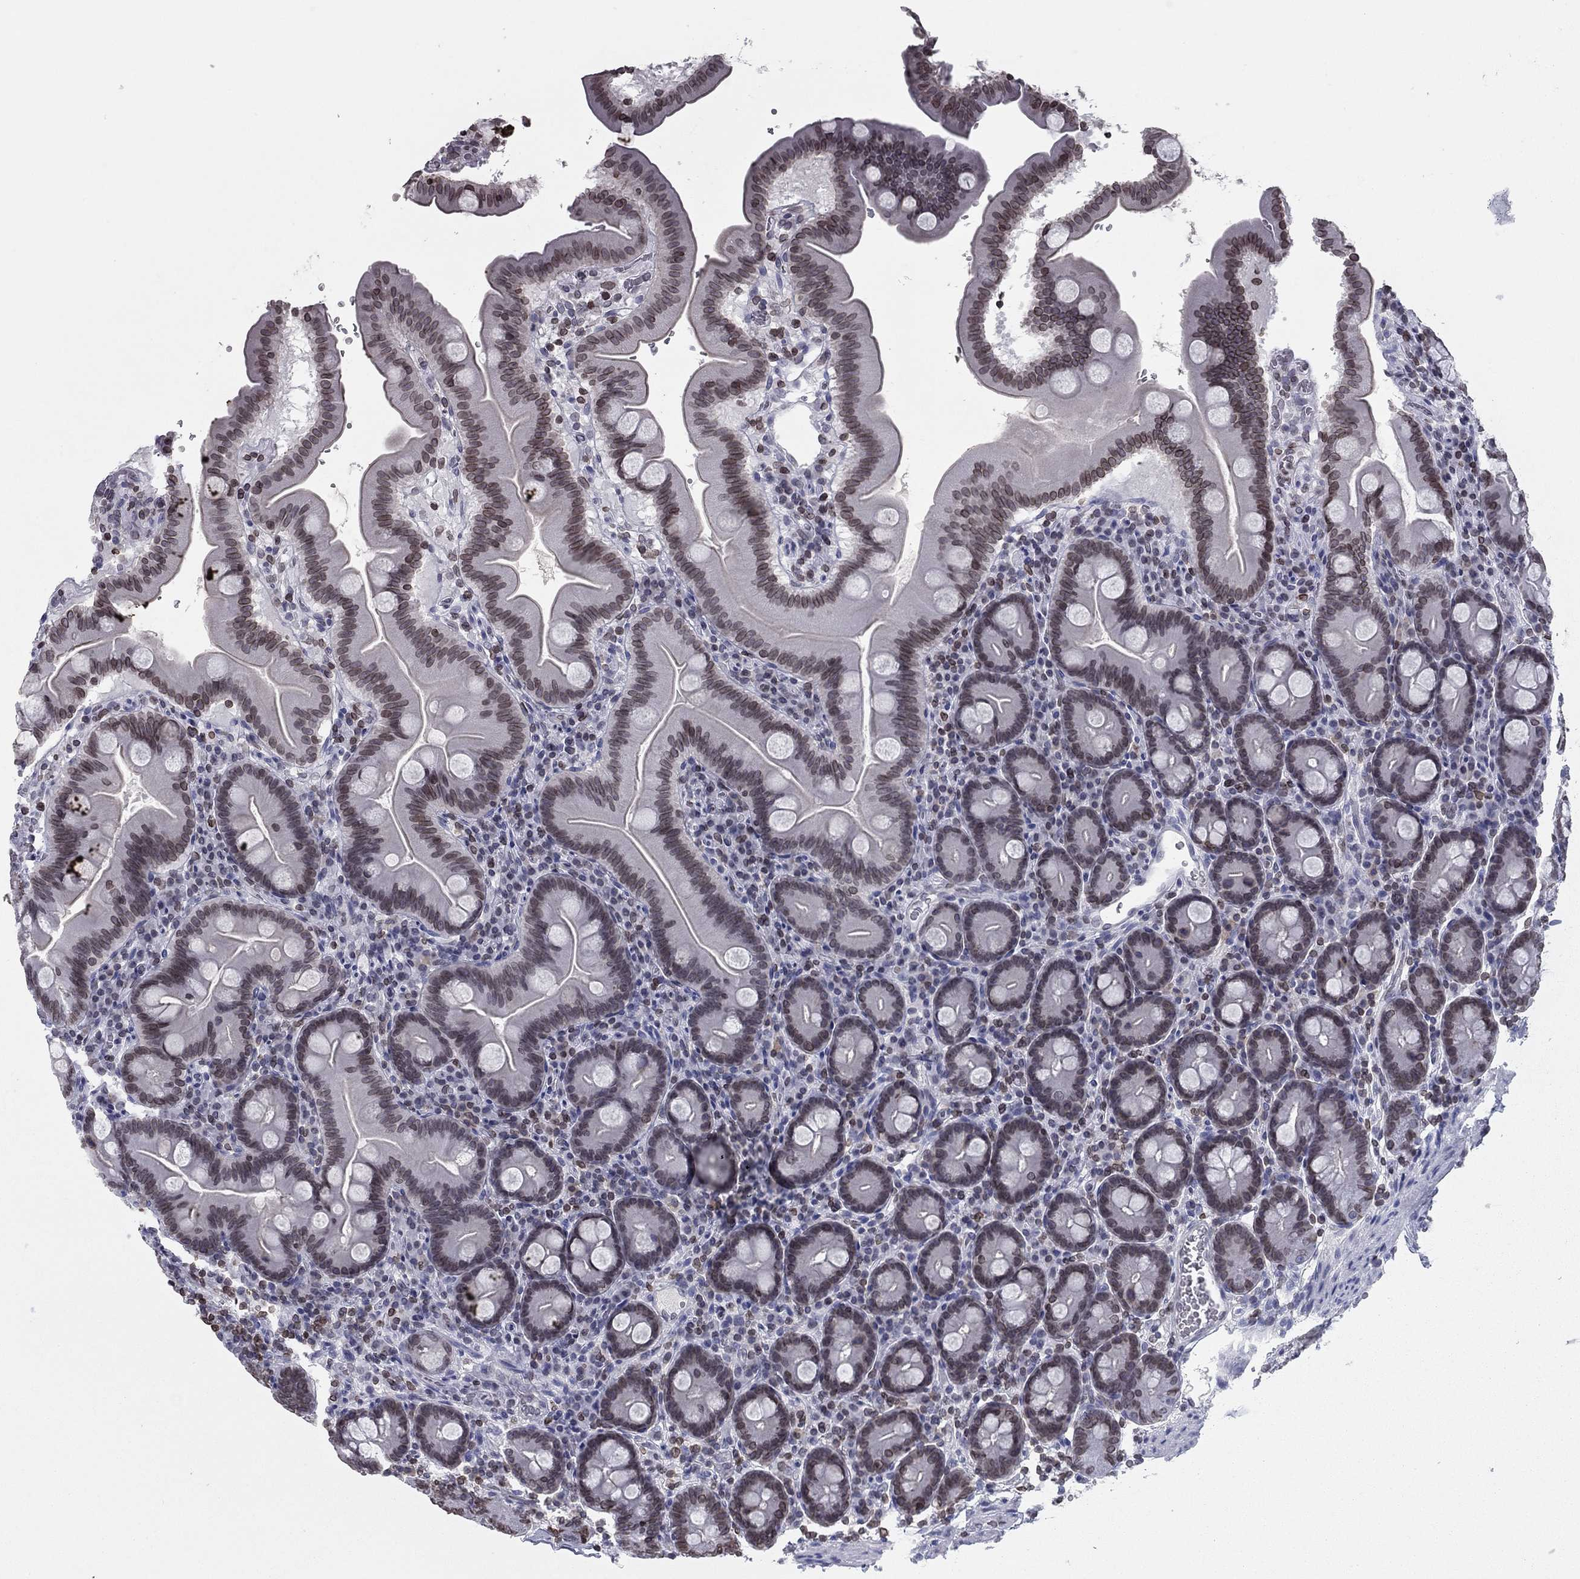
{"staining": {"intensity": "weak", "quantity": ">75%", "location": "cytoplasmic/membranous,nuclear"}, "tissue": "duodenum", "cell_type": "Glandular cells", "image_type": "normal", "snomed": [{"axis": "morphology", "description": "Normal tissue, NOS"}, {"axis": "topography", "description": "Duodenum"}], "caption": "IHC staining of benign duodenum, which demonstrates low levels of weak cytoplasmic/membranous,nuclear expression in approximately >75% of glandular cells indicating weak cytoplasmic/membranous,nuclear protein expression. The staining was performed using DAB (3,3'-diaminobenzidine) (brown) for protein detection and nuclei were counterstained in hematoxylin (blue).", "gene": "ESPL1", "patient": {"sex": "male", "age": 59}}